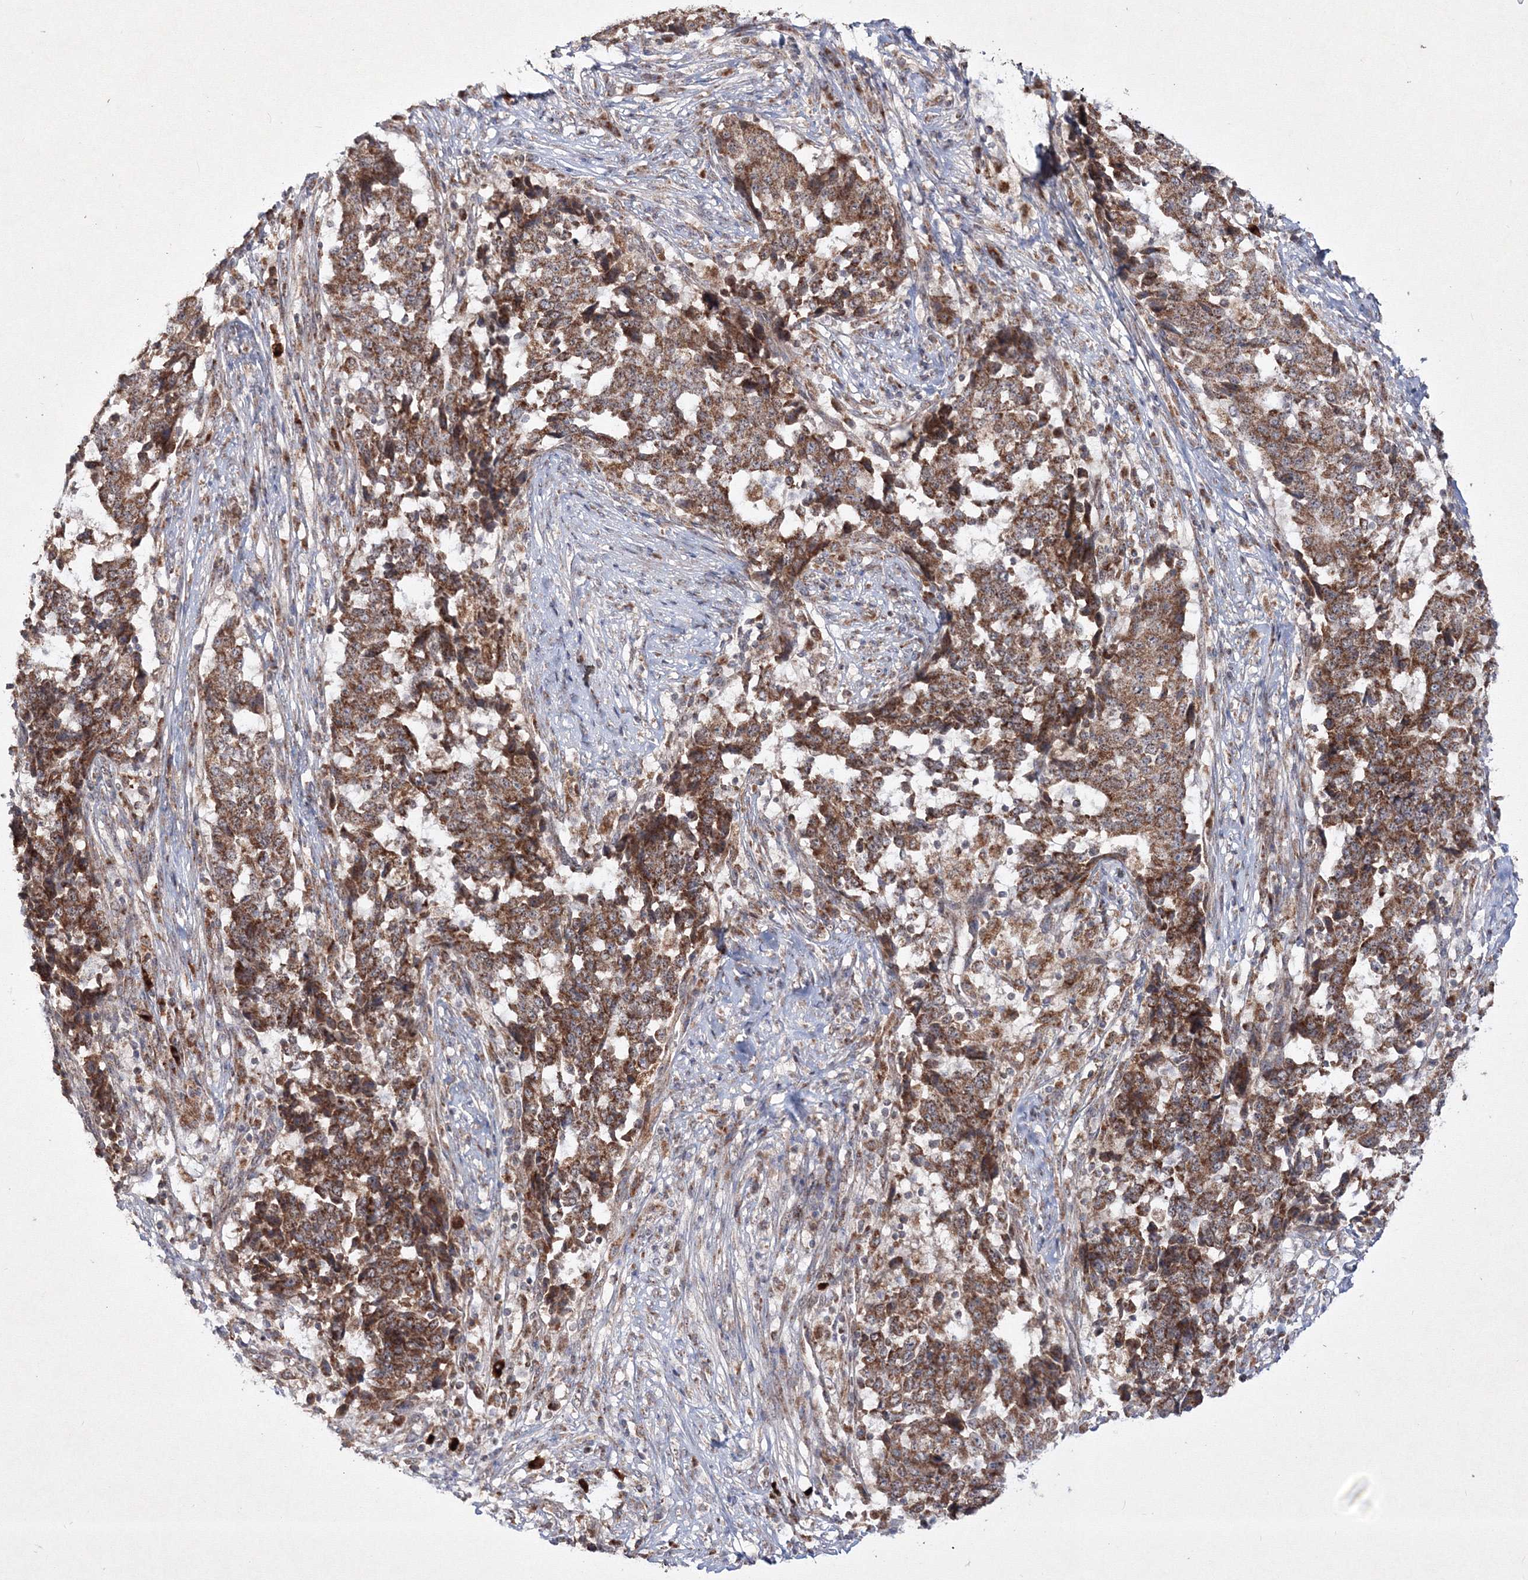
{"staining": {"intensity": "moderate", "quantity": ">75%", "location": "cytoplasmic/membranous"}, "tissue": "stomach cancer", "cell_type": "Tumor cells", "image_type": "cancer", "snomed": [{"axis": "morphology", "description": "Adenocarcinoma, NOS"}, {"axis": "topography", "description": "Stomach"}], "caption": "IHC photomicrograph of neoplastic tissue: human adenocarcinoma (stomach) stained using IHC exhibits medium levels of moderate protein expression localized specifically in the cytoplasmic/membranous of tumor cells, appearing as a cytoplasmic/membranous brown color.", "gene": "PEX13", "patient": {"sex": "male", "age": 59}}